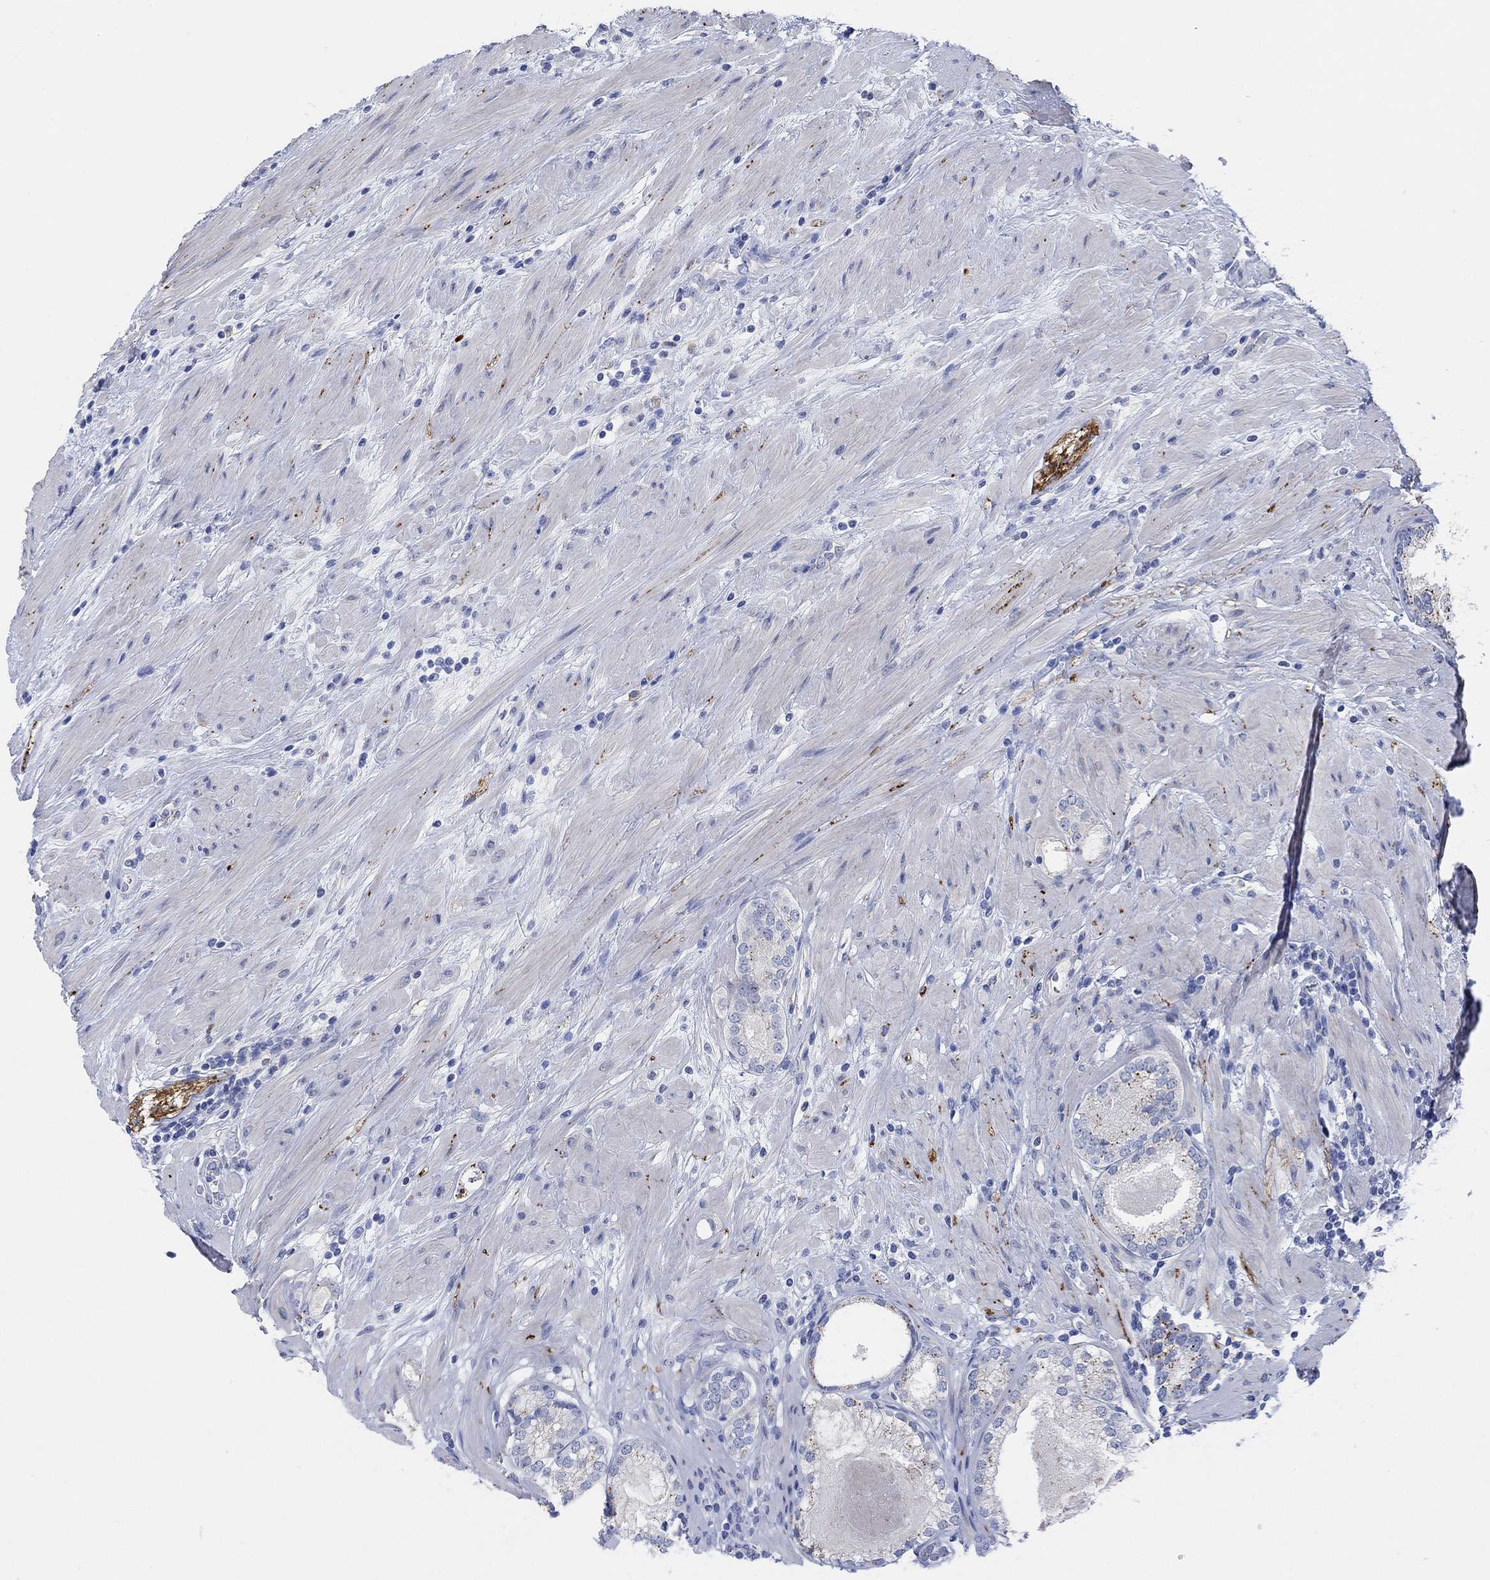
{"staining": {"intensity": "strong", "quantity": "<25%", "location": "cytoplasmic/membranous"}, "tissue": "prostate cancer", "cell_type": "Tumor cells", "image_type": "cancer", "snomed": [{"axis": "morphology", "description": "Adenocarcinoma, High grade"}, {"axis": "topography", "description": "Prostate and seminal vesicle, NOS"}], "caption": "A brown stain shows strong cytoplasmic/membranous expression of a protein in adenocarcinoma (high-grade) (prostate) tumor cells.", "gene": "VAT1L", "patient": {"sex": "male", "age": 62}}